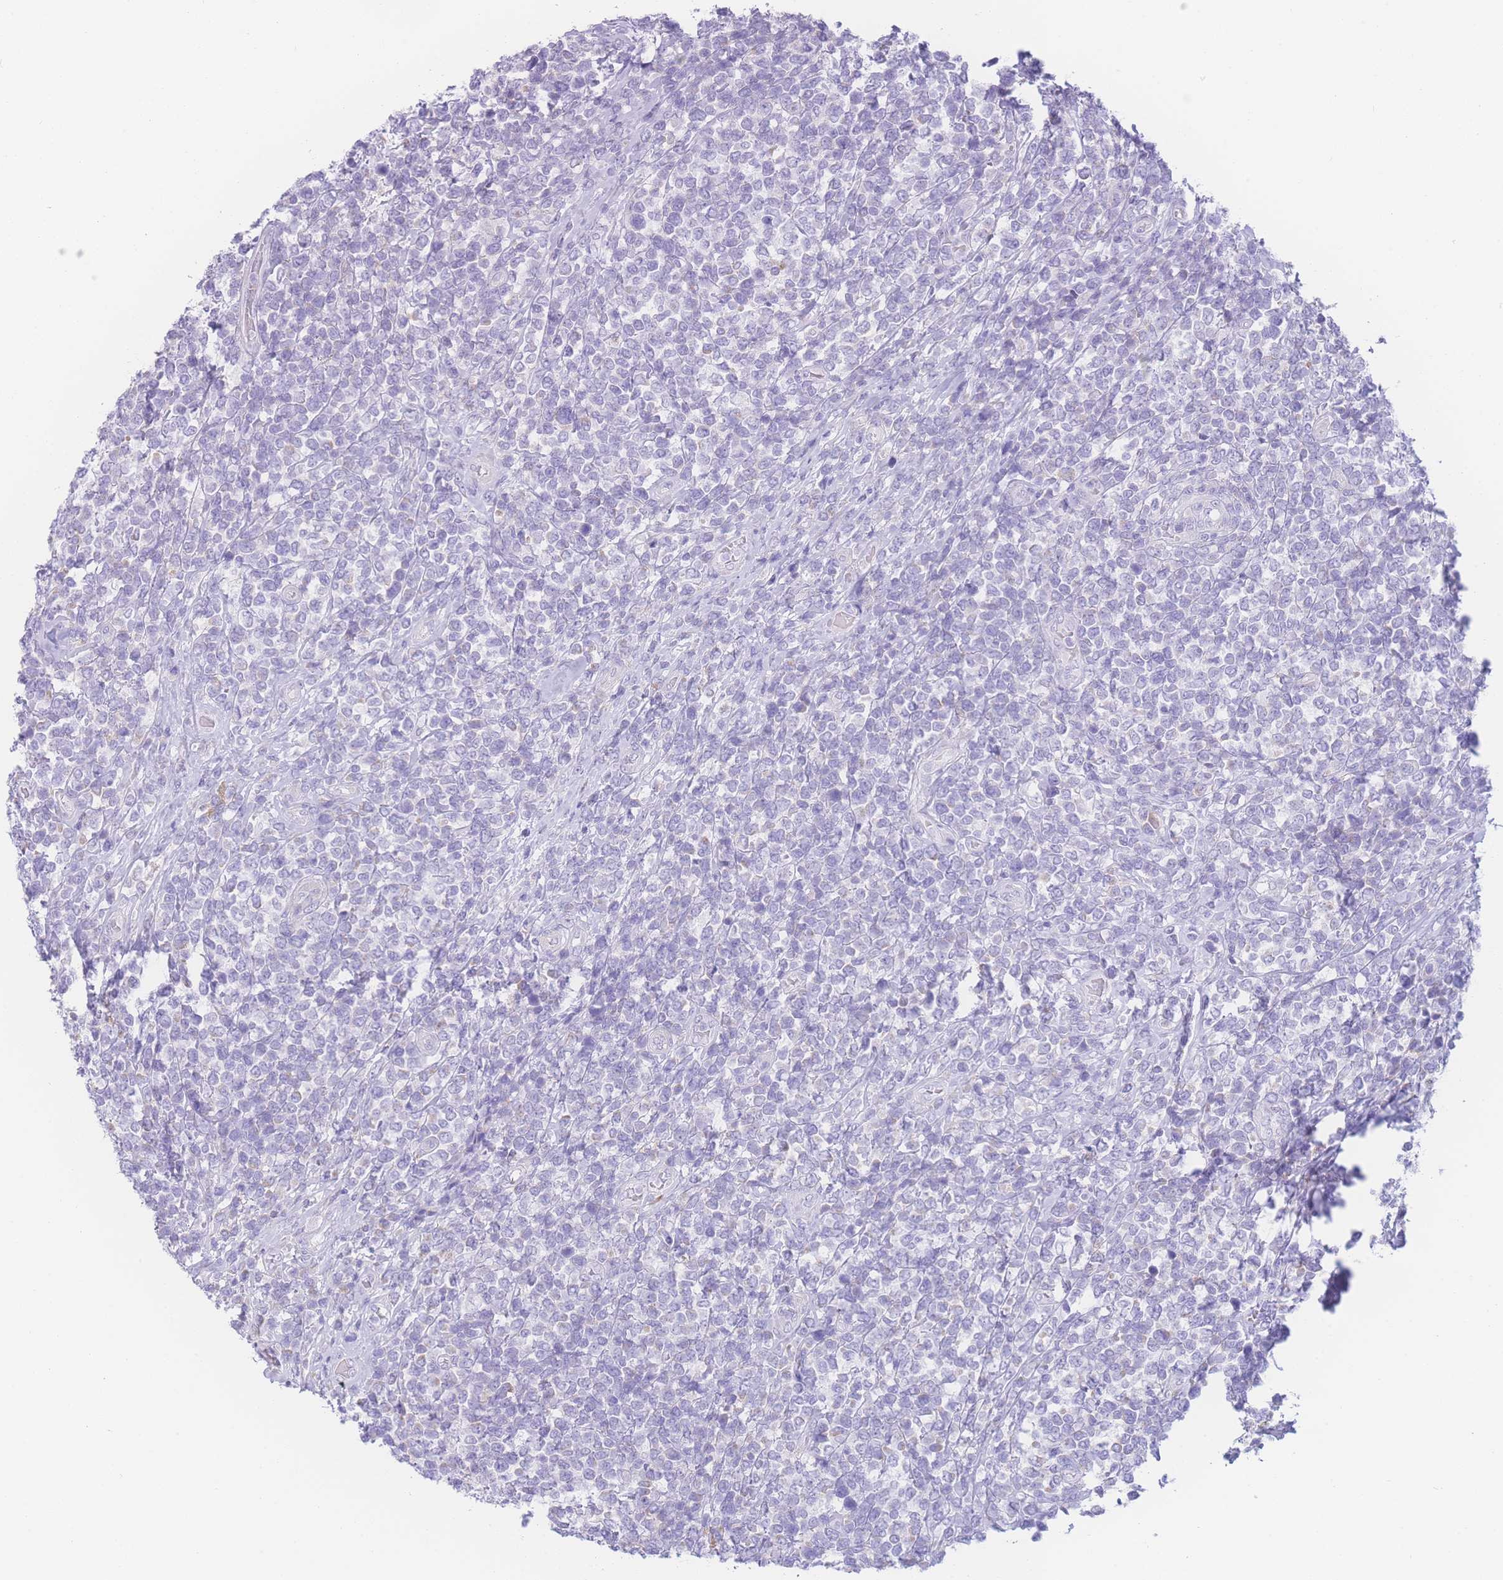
{"staining": {"intensity": "negative", "quantity": "none", "location": "none"}, "tissue": "lymphoma", "cell_type": "Tumor cells", "image_type": "cancer", "snomed": [{"axis": "morphology", "description": "Malignant lymphoma, non-Hodgkin's type, High grade"}, {"axis": "topography", "description": "Soft tissue"}], "caption": "This photomicrograph is of lymphoma stained with immunohistochemistry to label a protein in brown with the nuclei are counter-stained blue. There is no staining in tumor cells.", "gene": "NBEAL1", "patient": {"sex": "female", "age": 56}}